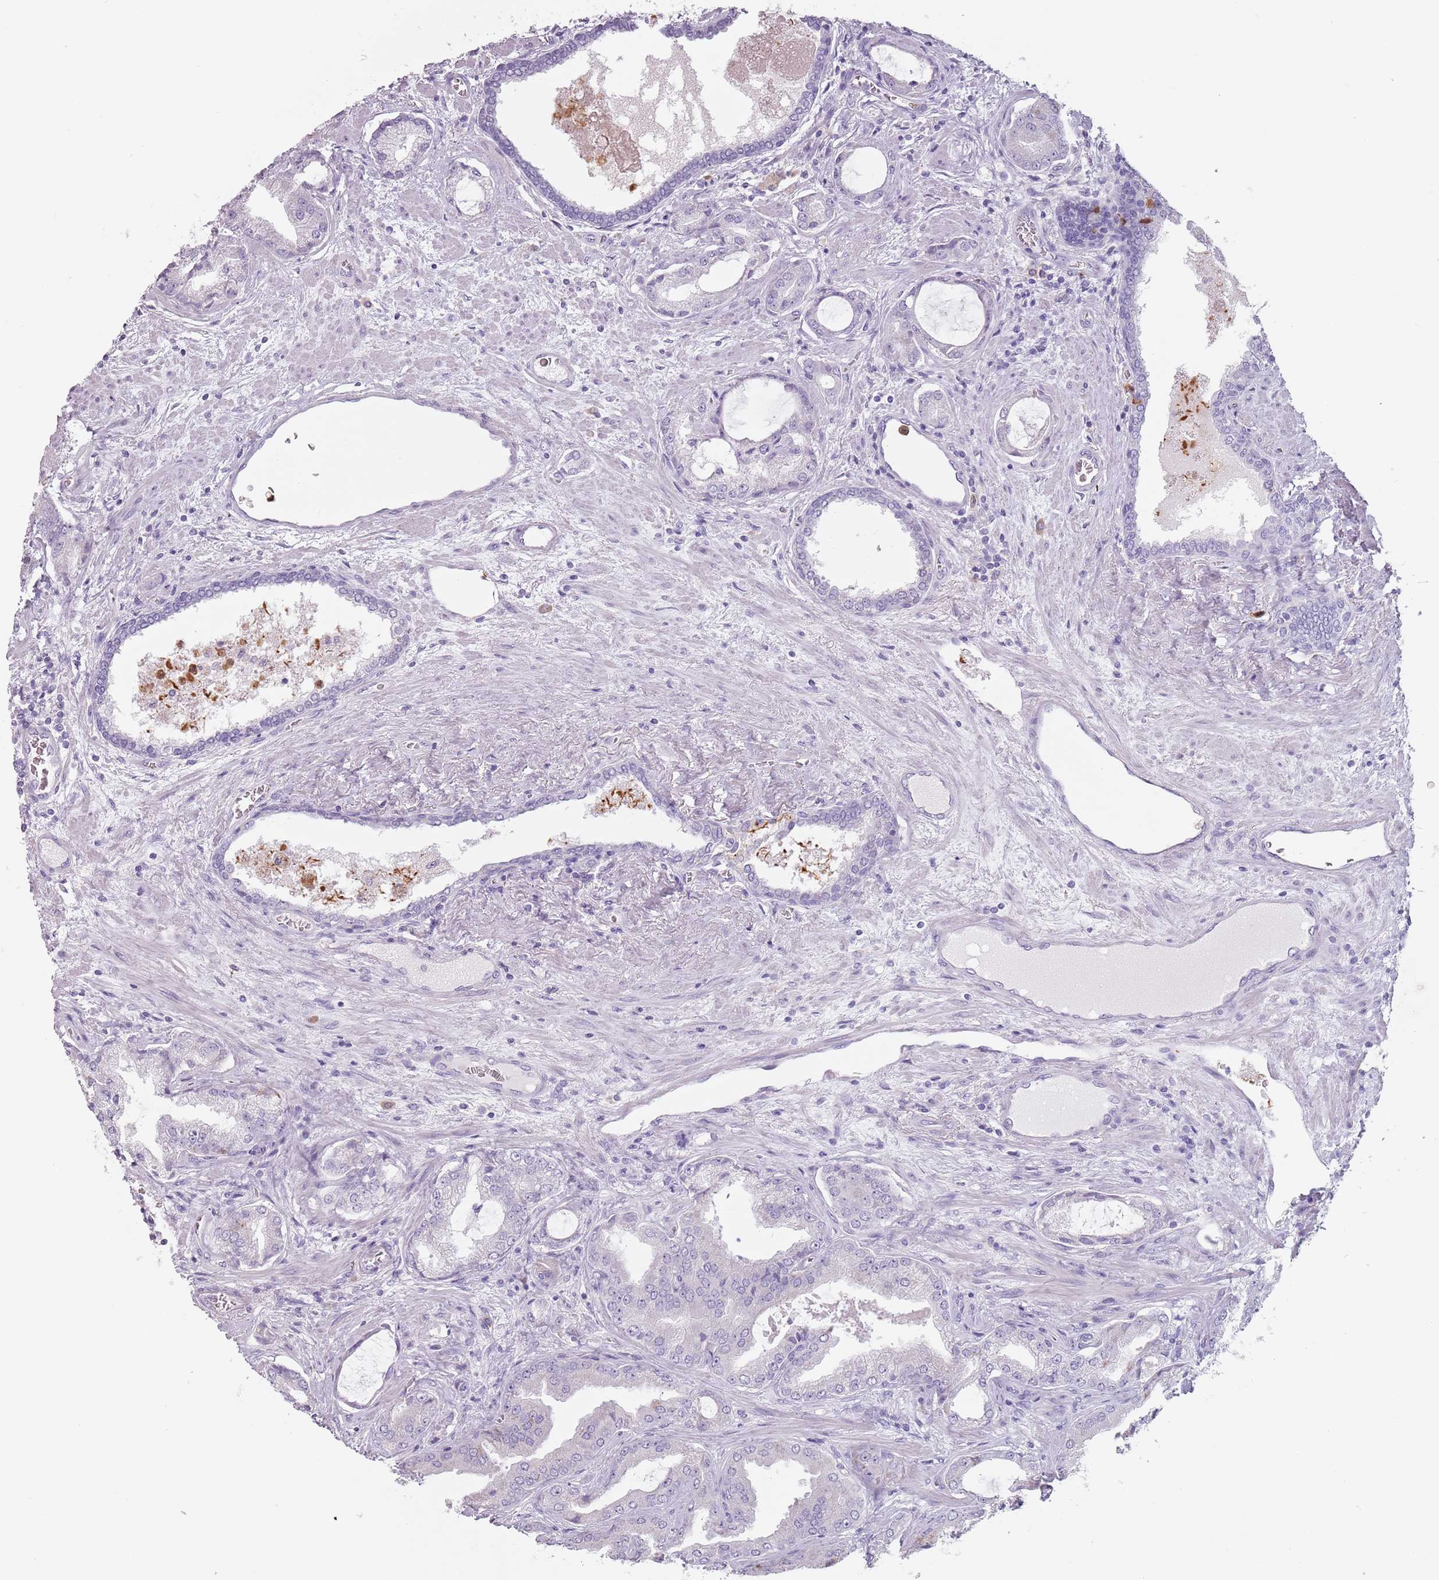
{"staining": {"intensity": "moderate", "quantity": "<25%", "location": "cytoplasmic/membranous"}, "tissue": "prostate cancer", "cell_type": "Tumor cells", "image_type": "cancer", "snomed": [{"axis": "morphology", "description": "Adenocarcinoma, High grade"}, {"axis": "topography", "description": "Prostate"}], "caption": "IHC of prostate cancer (high-grade adenocarcinoma) shows low levels of moderate cytoplasmic/membranous expression in approximately <25% of tumor cells. The staining was performed using DAB, with brown indicating positive protein expression. Nuclei are stained blue with hematoxylin.", "gene": "ZNF584", "patient": {"sex": "male", "age": 68}}